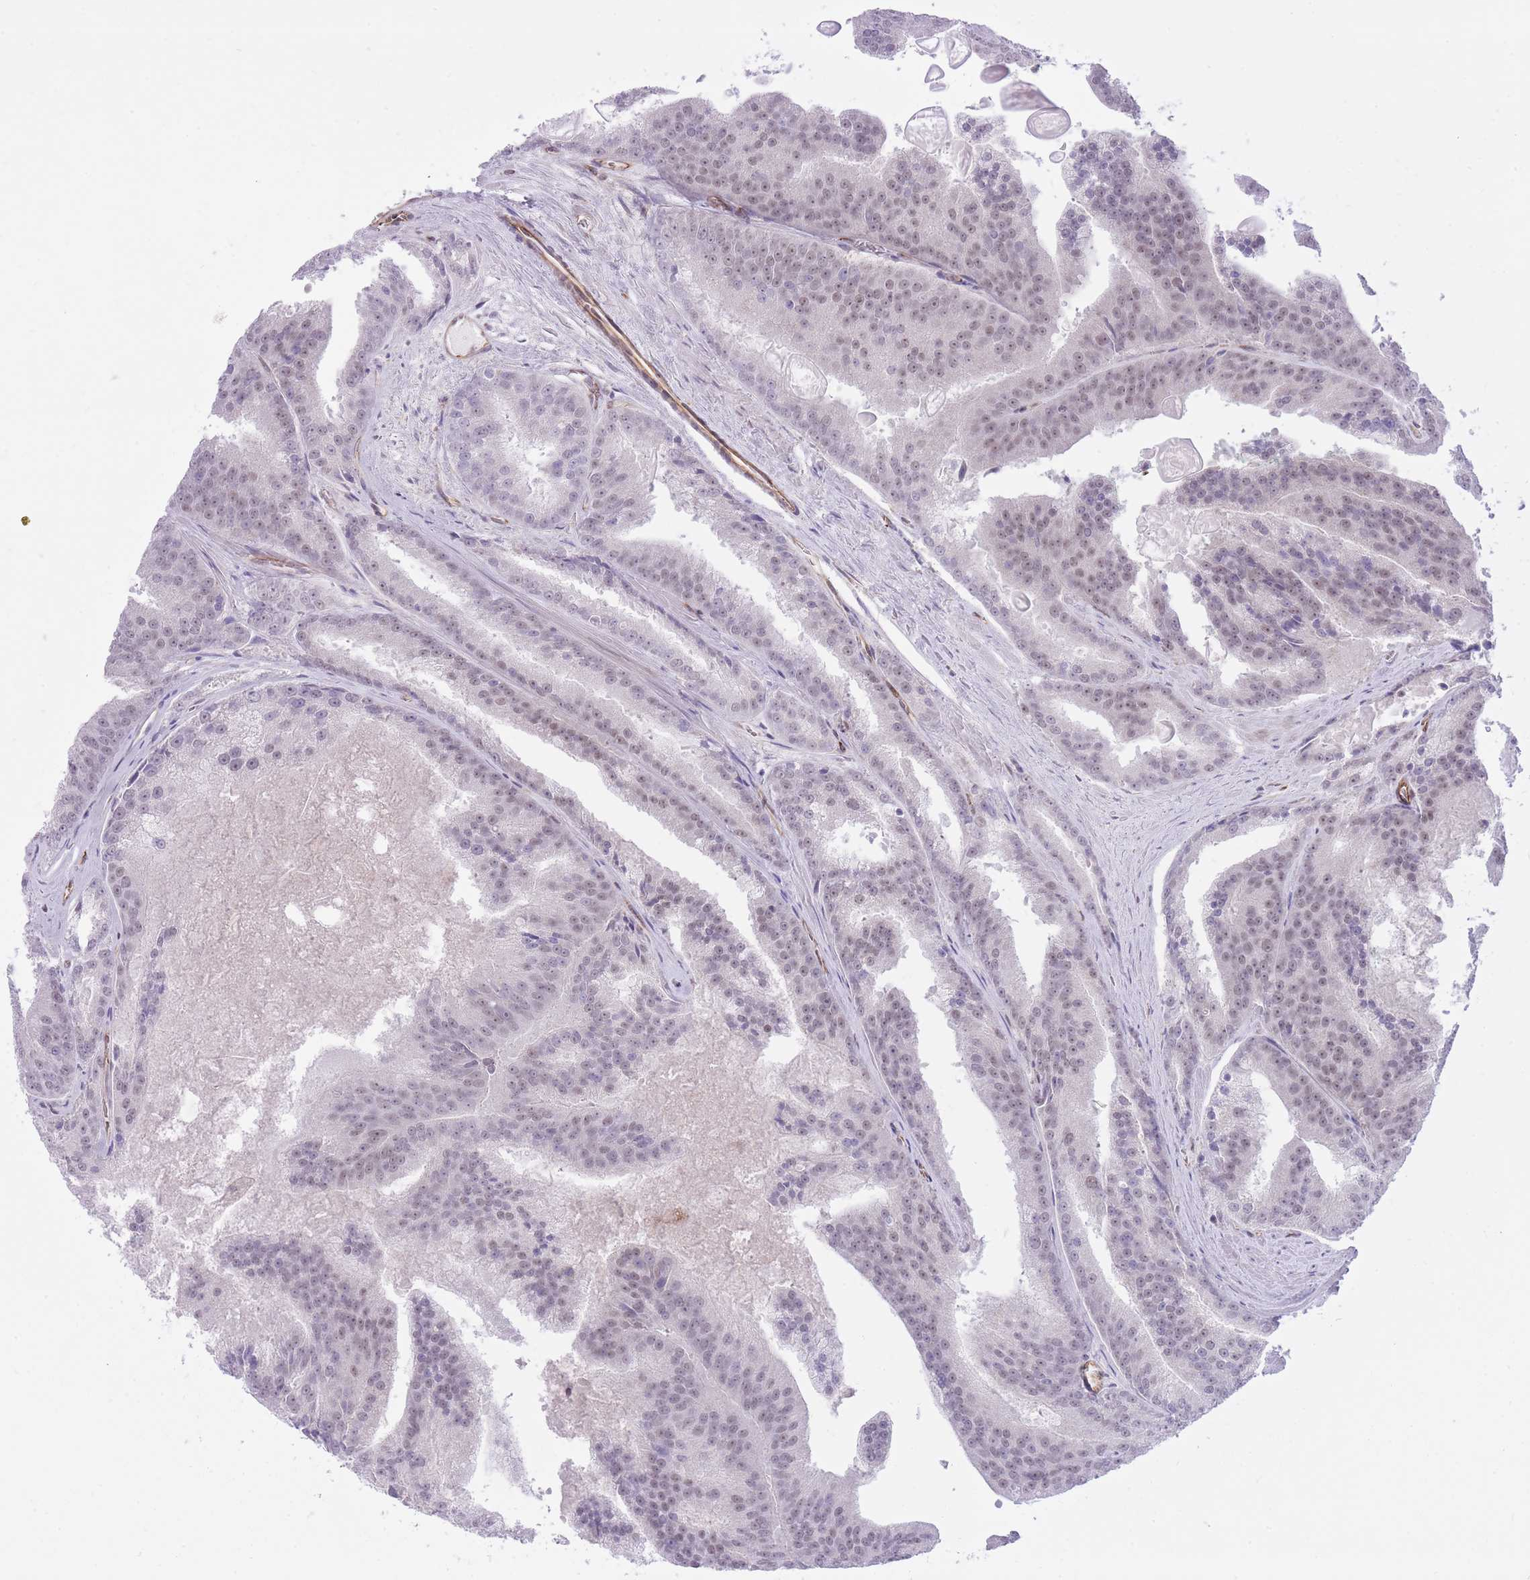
{"staining": {"intensity": "weak", "quantity": "25%-75%", "location": "nuclear"}, "tissue": "prostate cancer", "cell_type": "Tumor cells", "image_type": "cancer", "snomed": [{"axis": "morphology", "description": "Adenocarcinoma, High grade"}, {"axis": "topography", "description": "Prostate"}], "caption": "Weak nuclear protein staining is present in about 25%-75% of tumor cells in prostate high-grade adenocarcinoma.", "gene": "ELL", "patient": {"sex": "male", "age": 61}}